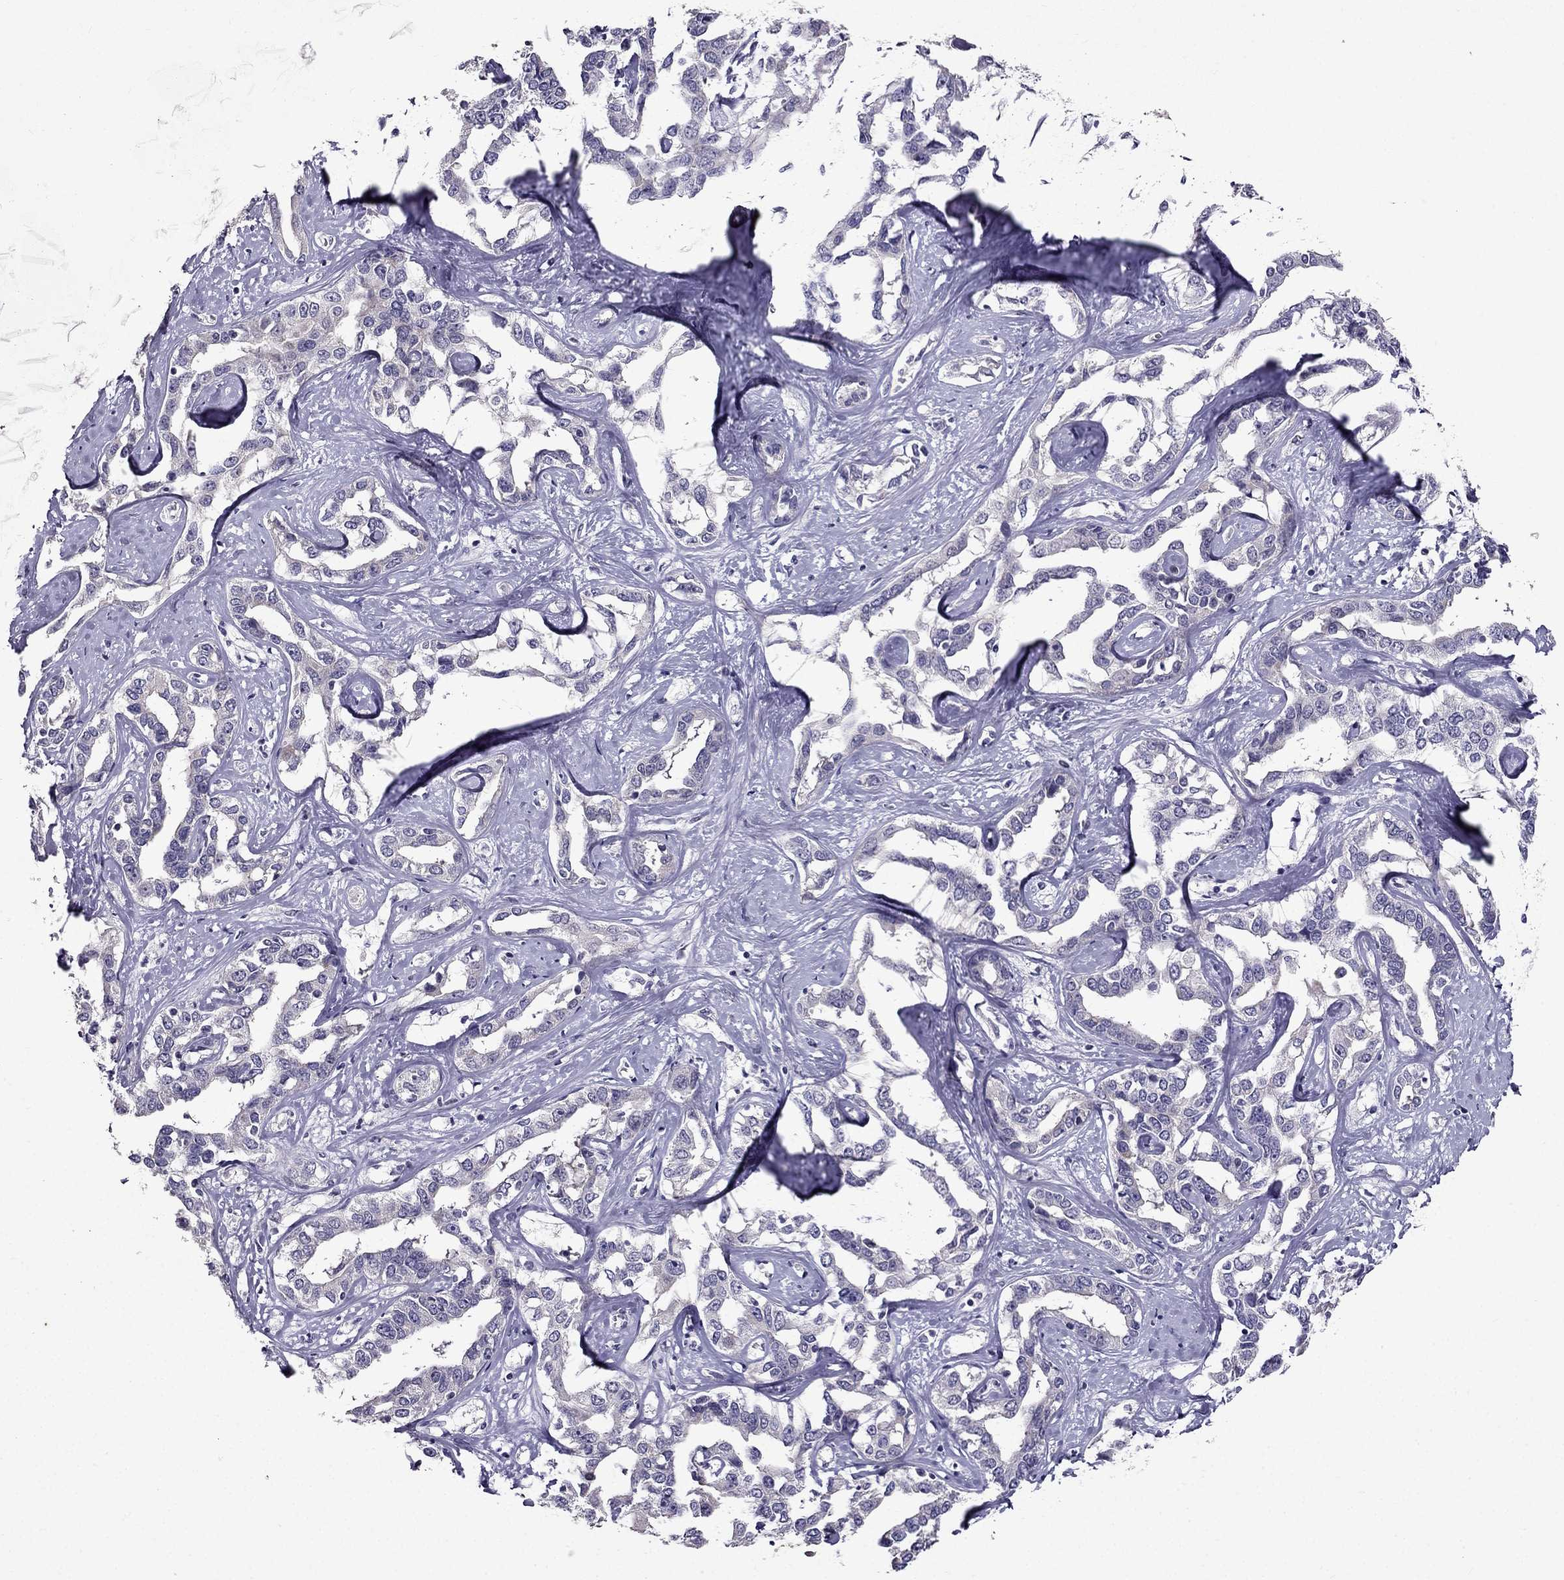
{"staining": {"intensity": "negative", "quantity": "none", "location": "none"}, "tissue": "liver cancer", "cell_type": "Tumor cells", "image_type": "cancer", "snomed": [{"axis": "morphology", "description": "Cholangiocarcinoma"}, {"axis": "topography", "description": "Liver"}], "caption": "Micrograph shows no protein expression in tumor cells of liver cancer tissue.", "gene": "DUSP15", "patient": {"sex": "male", "age": 59}}